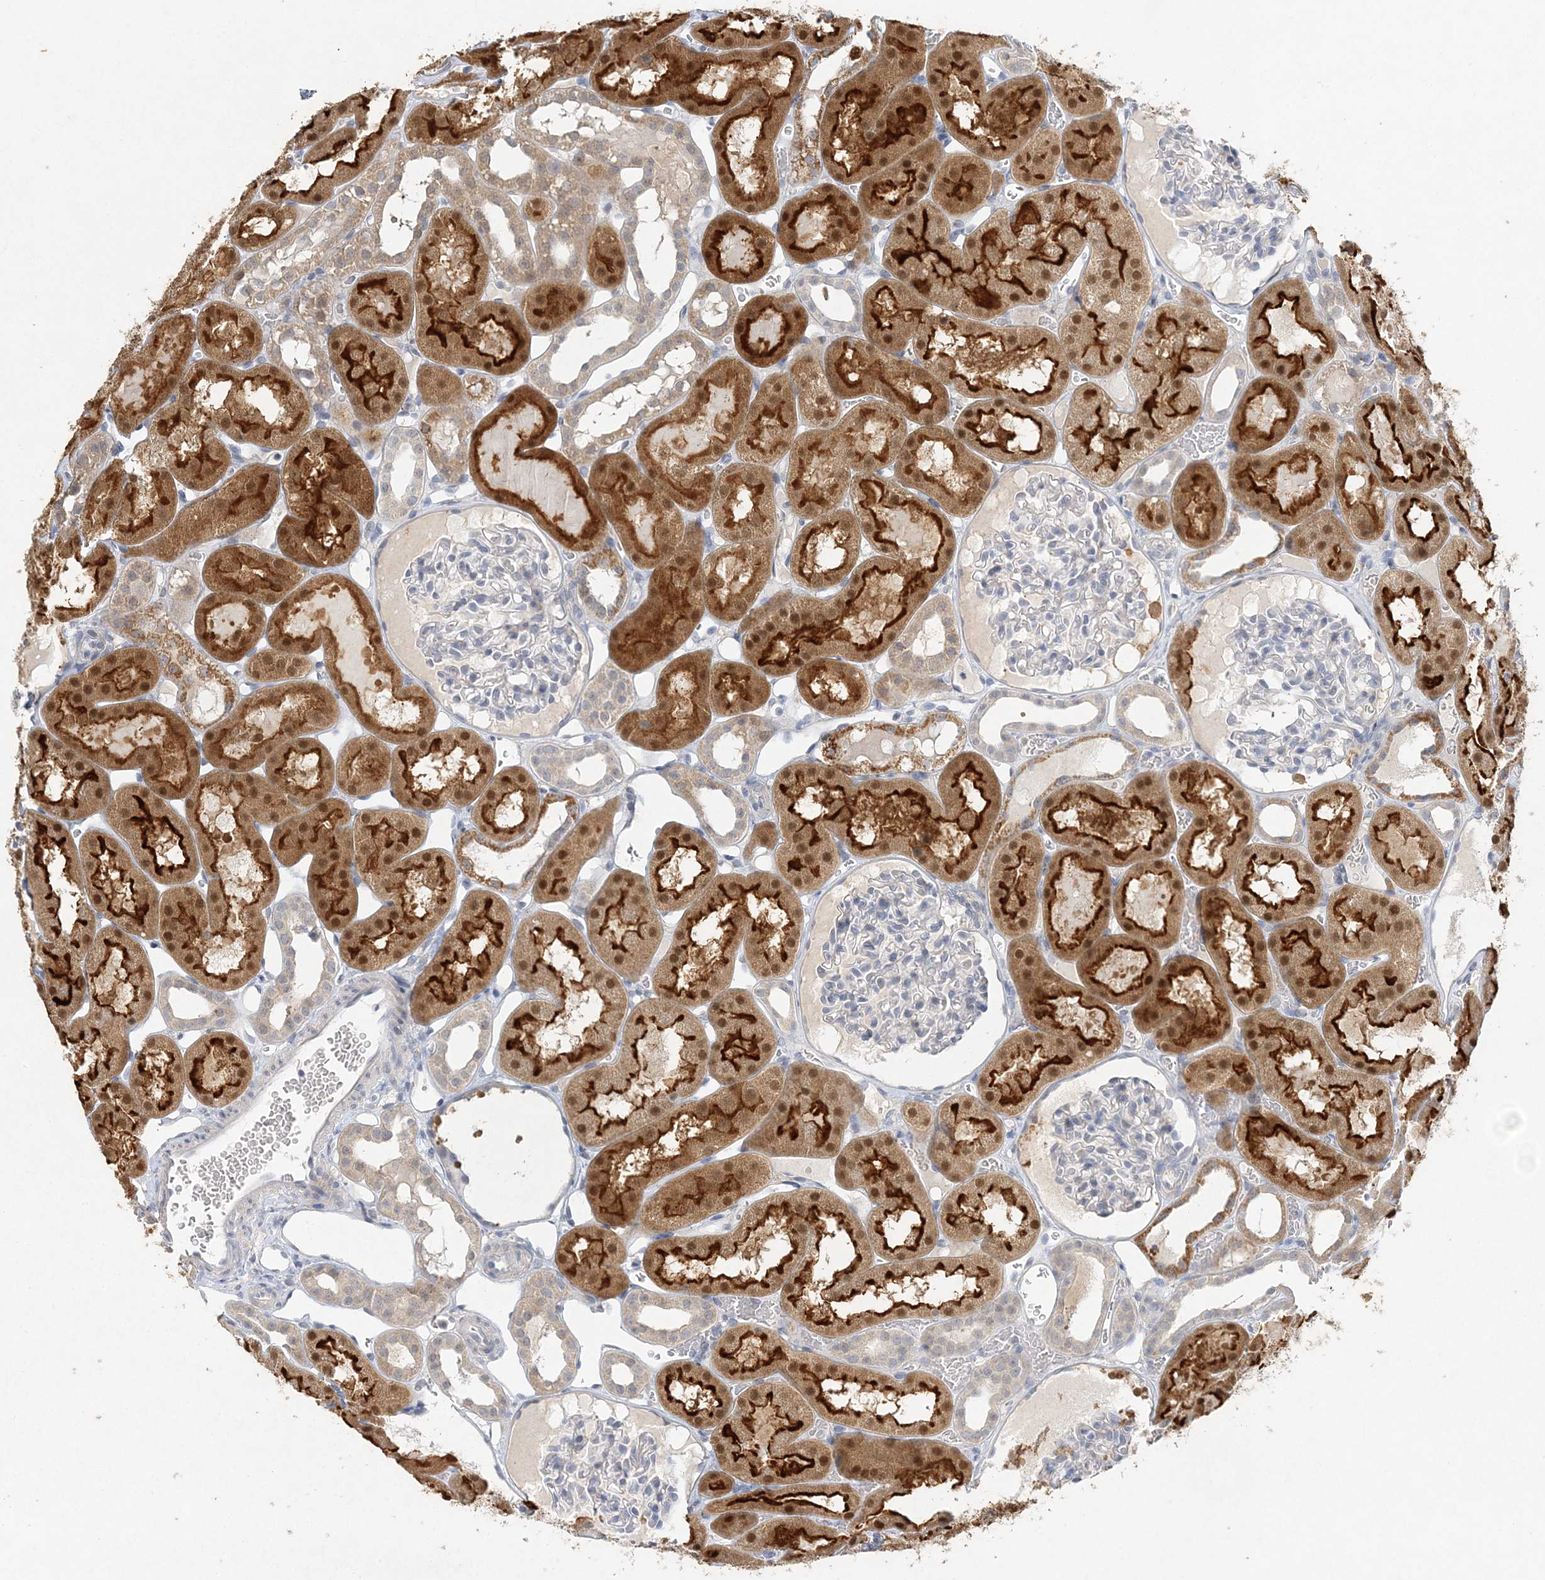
{"staining": {"intensity": "negative", "quantity": "none", "location": "none"}, "tissue": "kidney", "cell_type": "Cells in glomeruli", "image_type": "normal", "snomed": [{"axis": "morphology", "description": "Normal tissue, NOS"}, {"axis": "topography", "description": "Kidney"}, {"axis": "topography", "description": "Urinary bladder"}], "caption": "High power microscopy photomicrograph of an immunohistochemistry (IHC) photomicrograph of benign kidney, revealing no significant positivity in cells in glomeruli. Brightfield microscopy of immunohistochemistry (IHC) stained with DAB (brown) and hematoxylin (blue), captured at high magnification.", "gene": "MAT2B", "patient": {"sex": "male", "age": 16}}